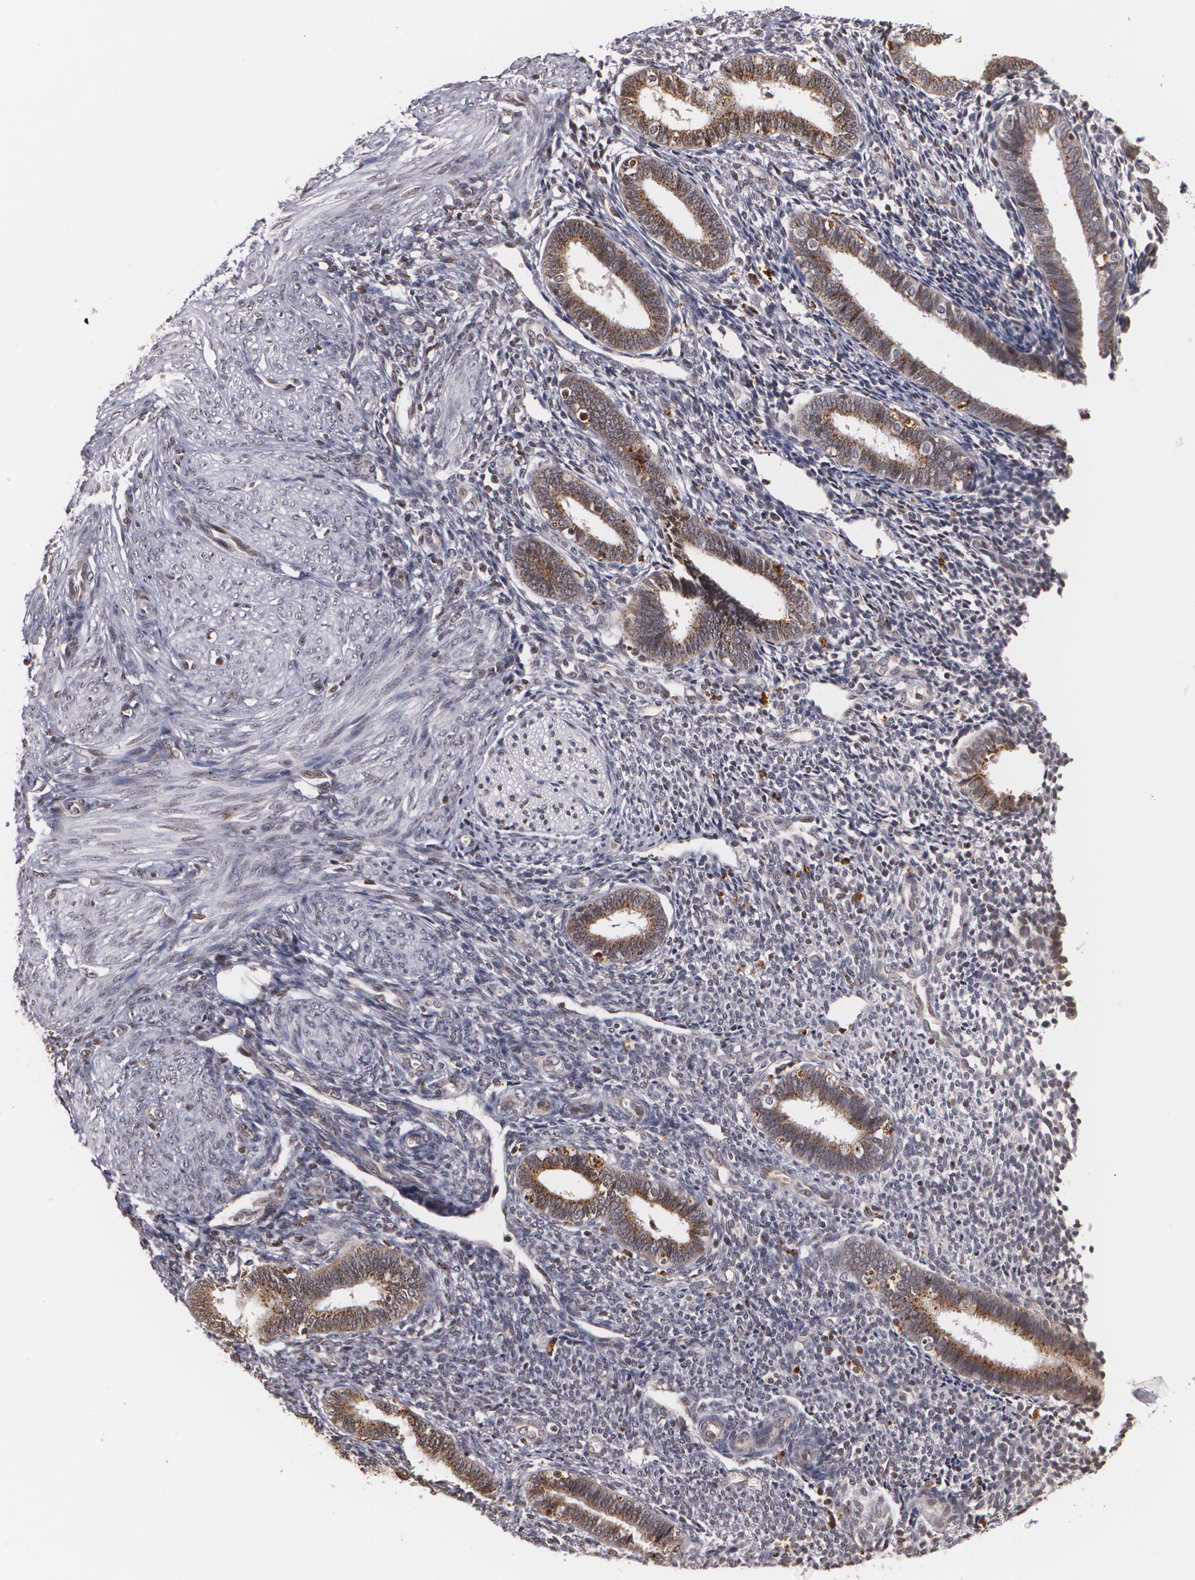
{"staining": {"intensity": "weak", "quantity": "<25%", "location": "nuclear"}, "tissue": "endometrium", "cell_type": "Cells in endometrial stroma", "image_type": "normal", "snomed": [{"axis": "morphology", "description": "Normal tissue, NOS"}, {"axis": "topography", "description": "Endometrium"}], "caption": "Immunohistochemistry micrograph of unremarkable endometrium: human endometrium stained with DAB shows no significant protein expression in cells in endometrial stroma. (Immunohistochemistry, brightfield microscopy, high magnification).", "gene": "VAV3", "patient": {"sex": "female", "age": 27}}